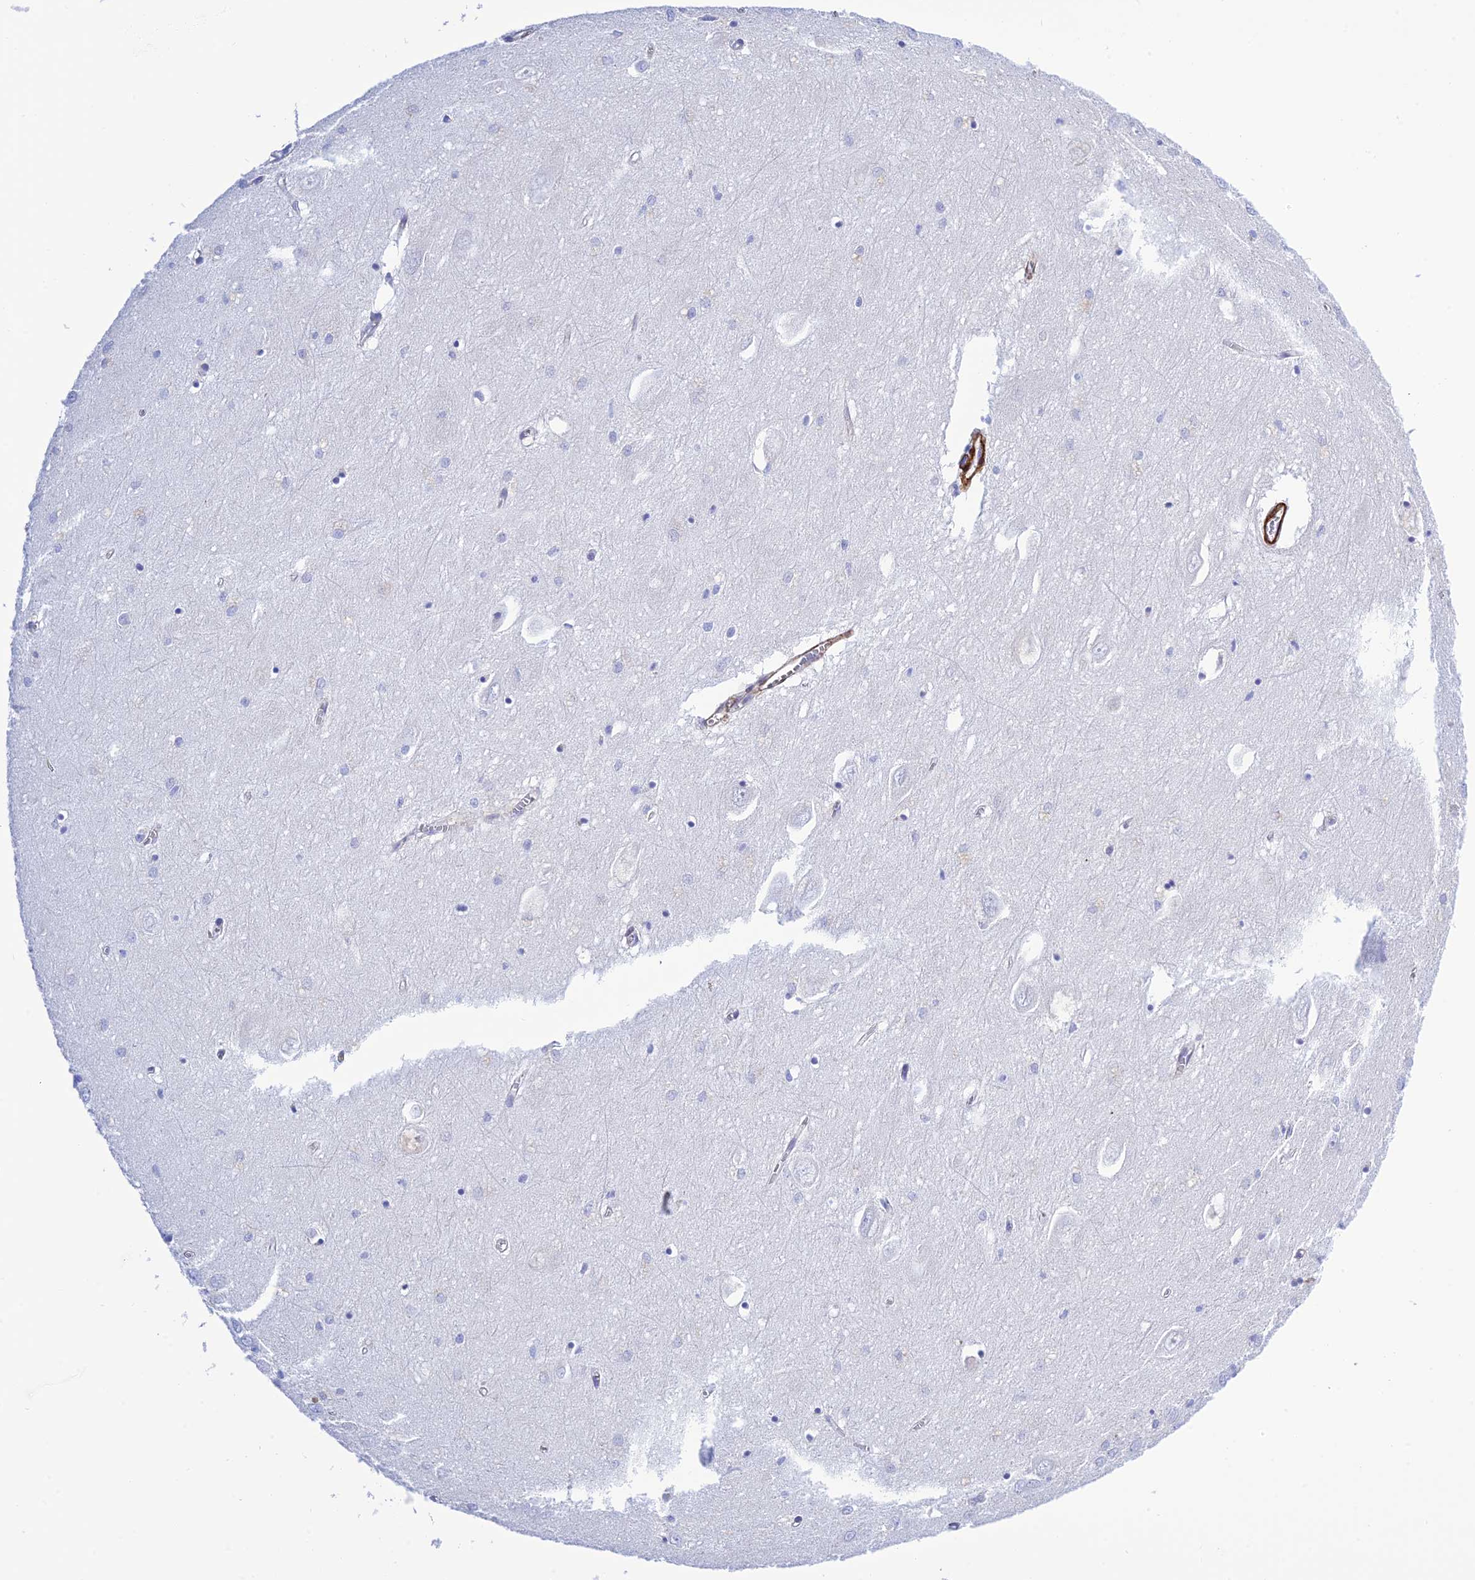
{"staining": {"intensity": "negative", "quantity": "none", "location": "none"}, "tissue": "hippocampus", "cell_type": "Glial cells", "image_type": "normal", "snomed": [{"axis": "morphology", "description": "Normal tissue, NOS"}, {"axis": "topography", "description": "Hippocampus"}], "caption": "DAB (3,3'-diaminobenzidine) immunohistochemical staining of normal human hippocampus shows no significant expression in glial cells. (DAB (3,3'-diaminobenzidine) immunohistochemistry visualized using brightfield microscopy, high magnification).", "gene": "ZDHHC16", "patient": {"sex": "female", "age": 64}}